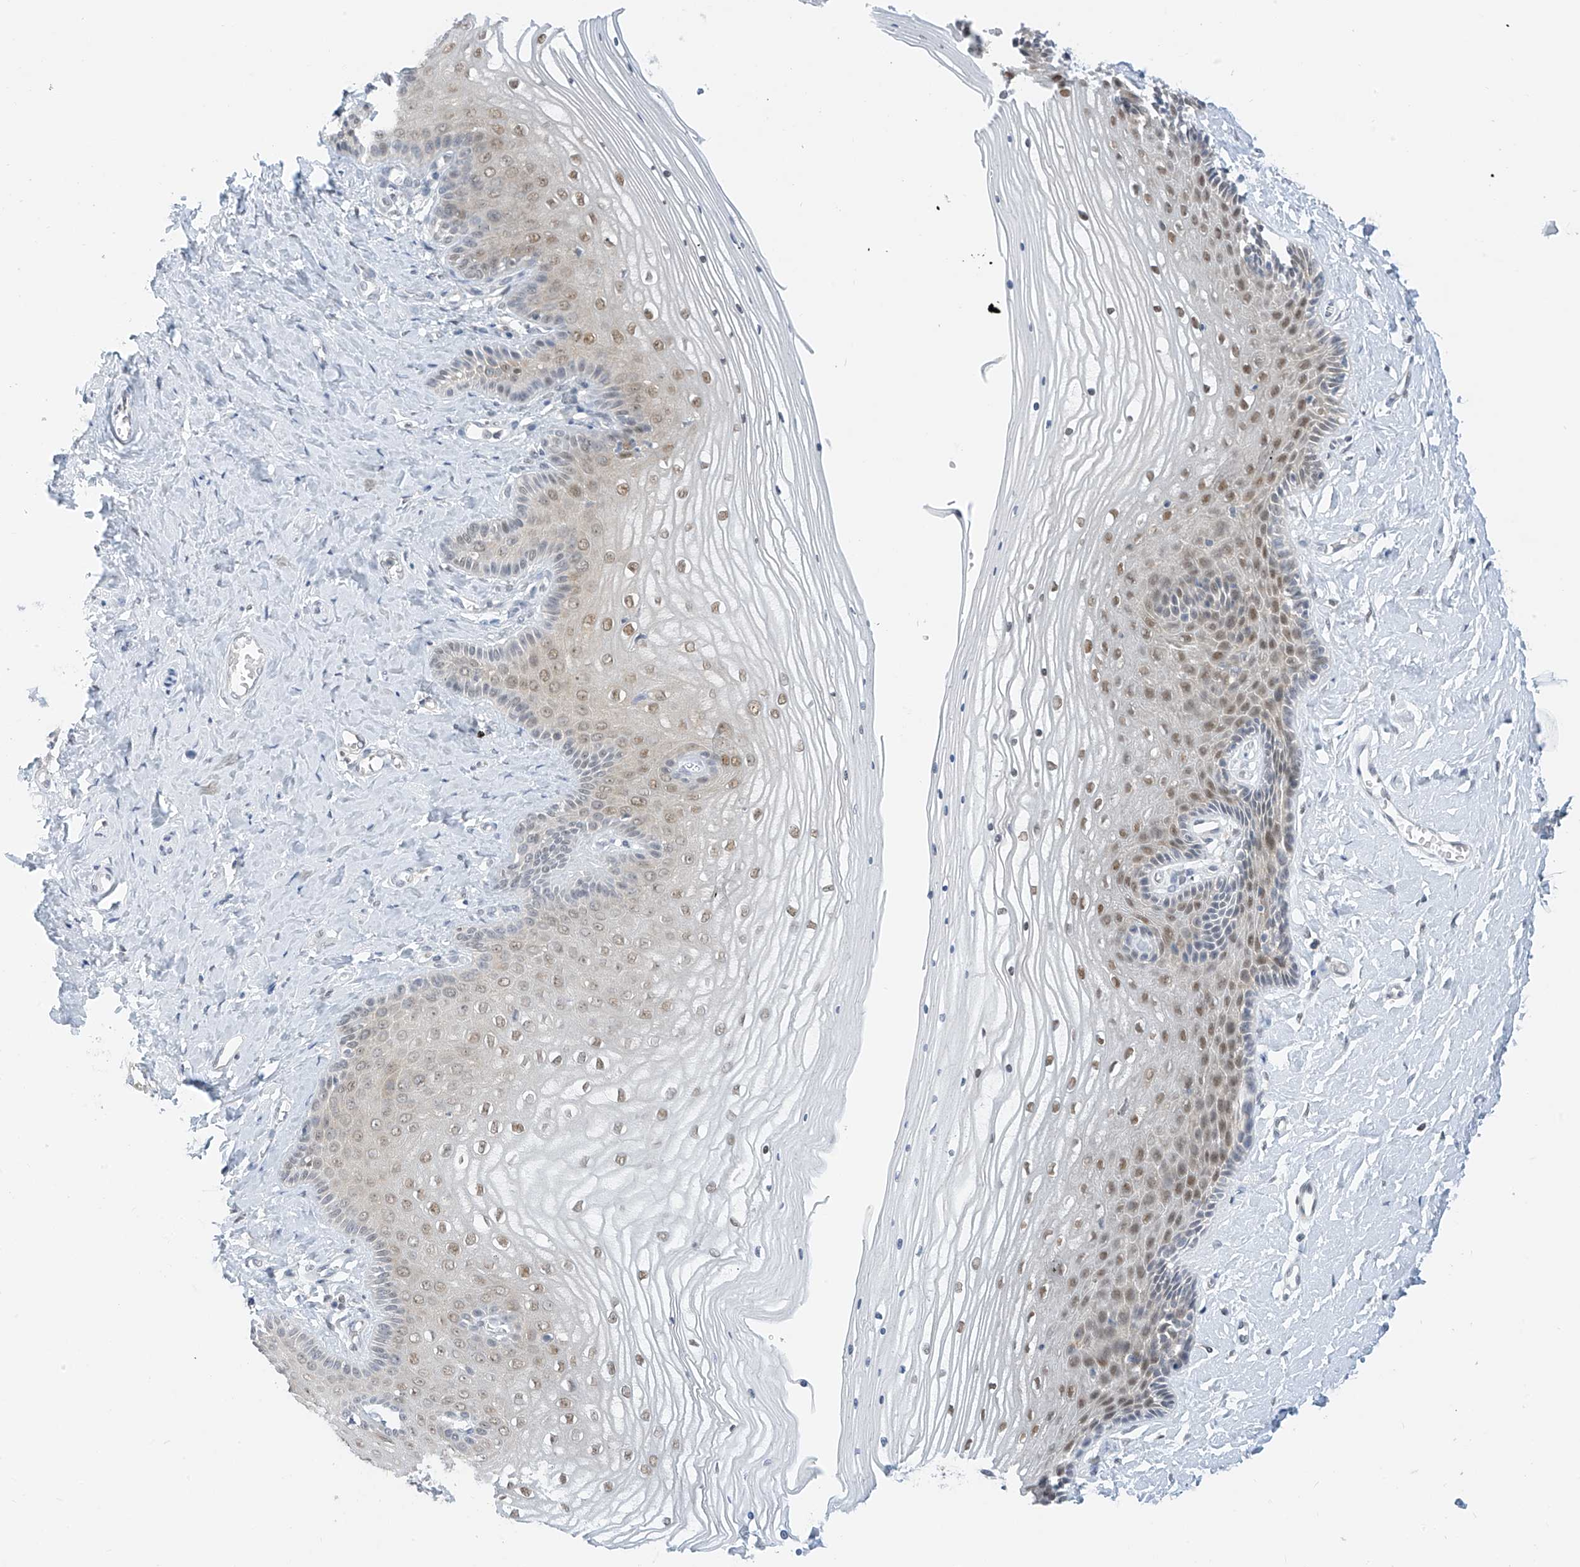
{"staining": {"intensity": "moderate", "quantity": "25%-75%", "location": "nuclear"}, "tissue": "vagina", "cell_type": "Squamous epithelial cells", "image_type": "normal", "snomed": [{"axis": "morphology", "description": "Normal tissue, NOS"}, {"axis": "topography", "description": "Vagina"}, {"axis": "topography", "description": "Cervix"}], "caption": "Moderate nuclear protein positivity is seen in approximately 25%-75% of squamous epithelial cells in vagina. Nuclei are stained in blue.", "gene": "APLF", "patient": {"sex": "female", "age": 40}}